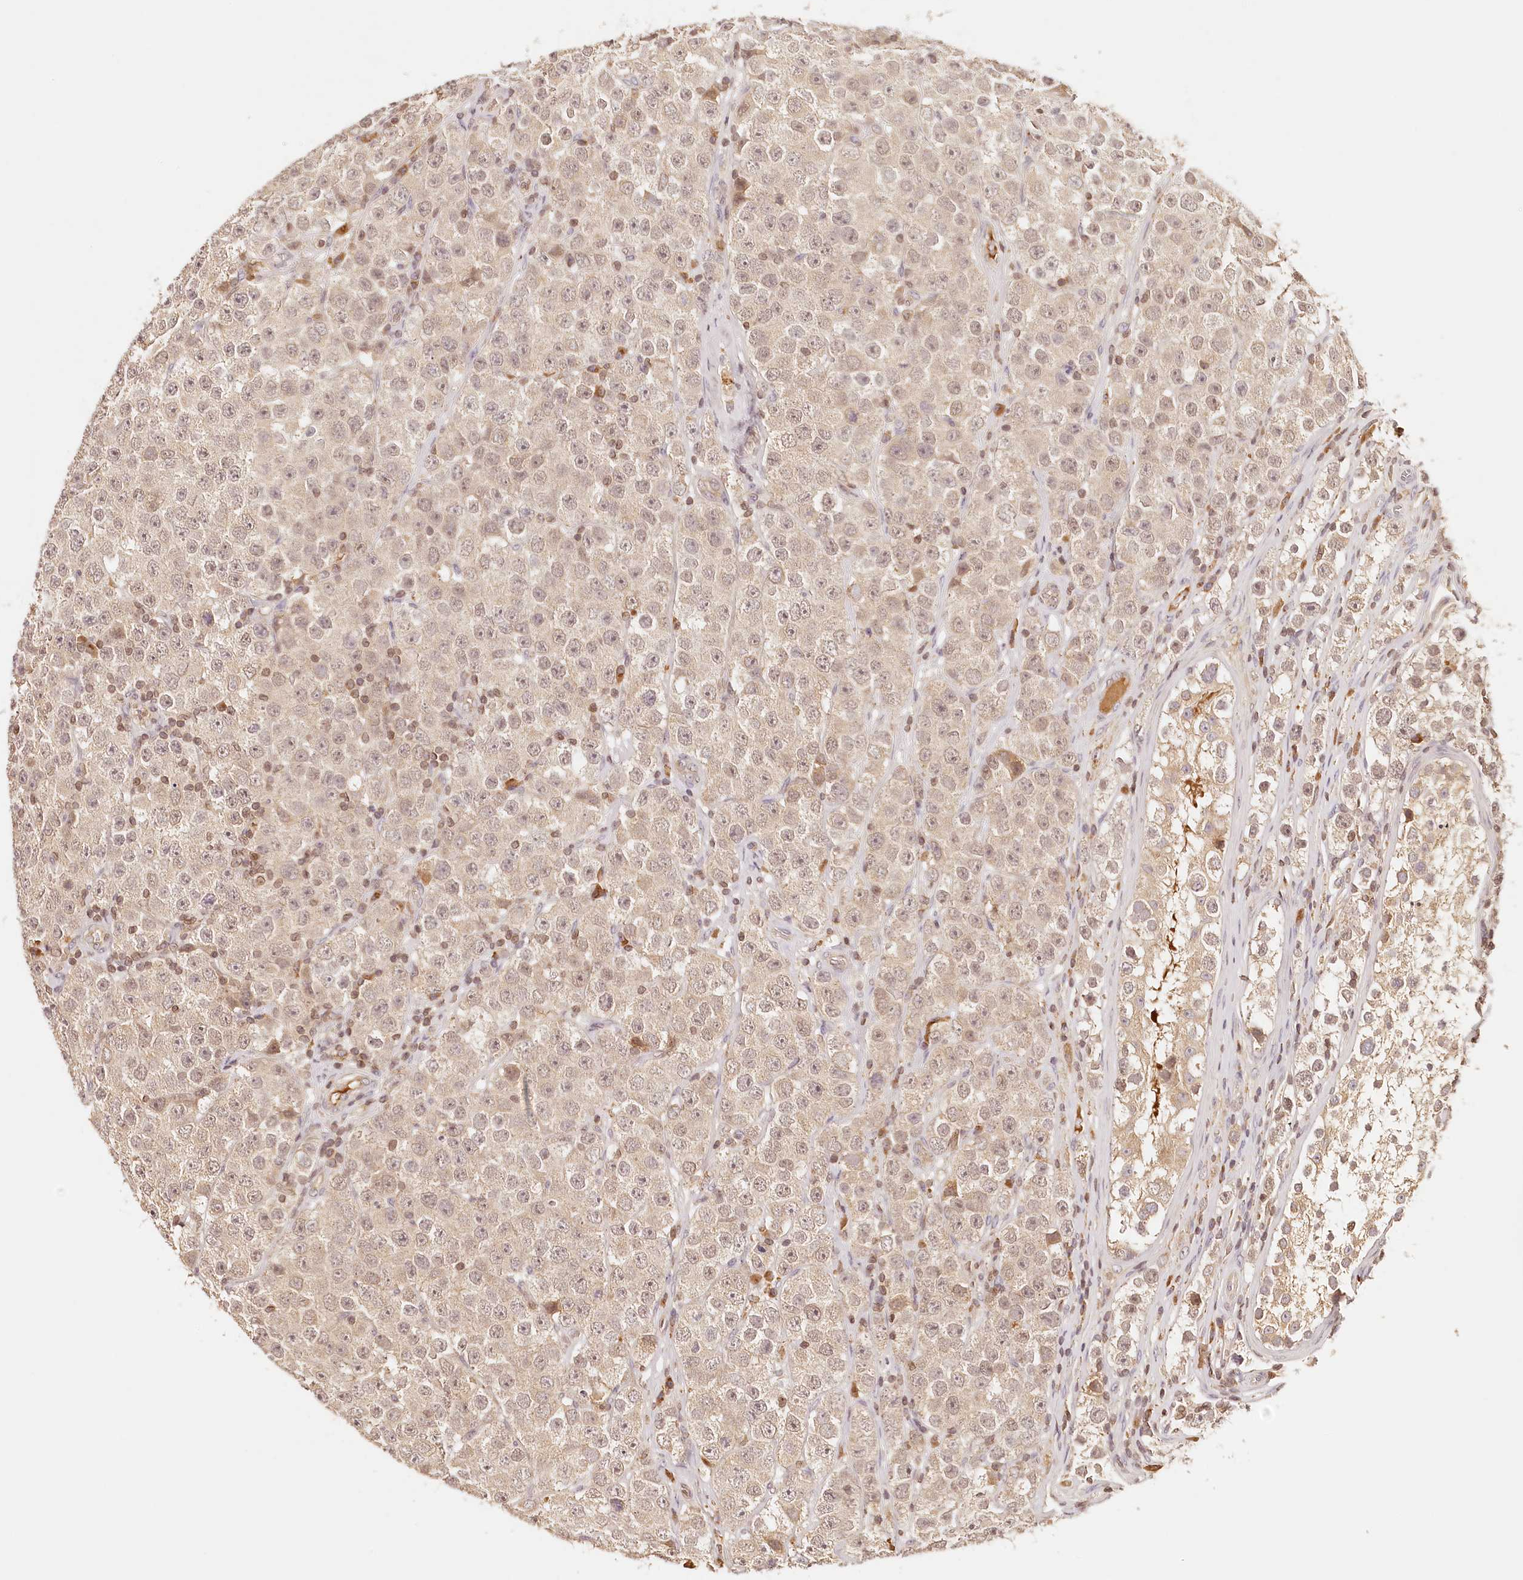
{"staining": {"intensity": "negative", "quantity": "none", "location": "none"}, "tissue": "testis cancer", "cell_type": "Tumor cells", "image_type": "cancer", "snomed": [{"axis": "morphology", "description": "Seminoma, NOS"}, {"axis": "morphology", "description": "Carcinoma, Embryonal, NOS"}, {"axis": "topography", "description": "Testis"}], "caption": "High magnification brightfield microscopy of embryonal carcinoma (testis) stained with DAB (3,3'-diaminobenzidine) (brown) and counterstained with hematoxylin (blue): tumor cells show no significant positivity.", "gene": "SYNGR1", "patient": {"sex": "male", "age": 28}}